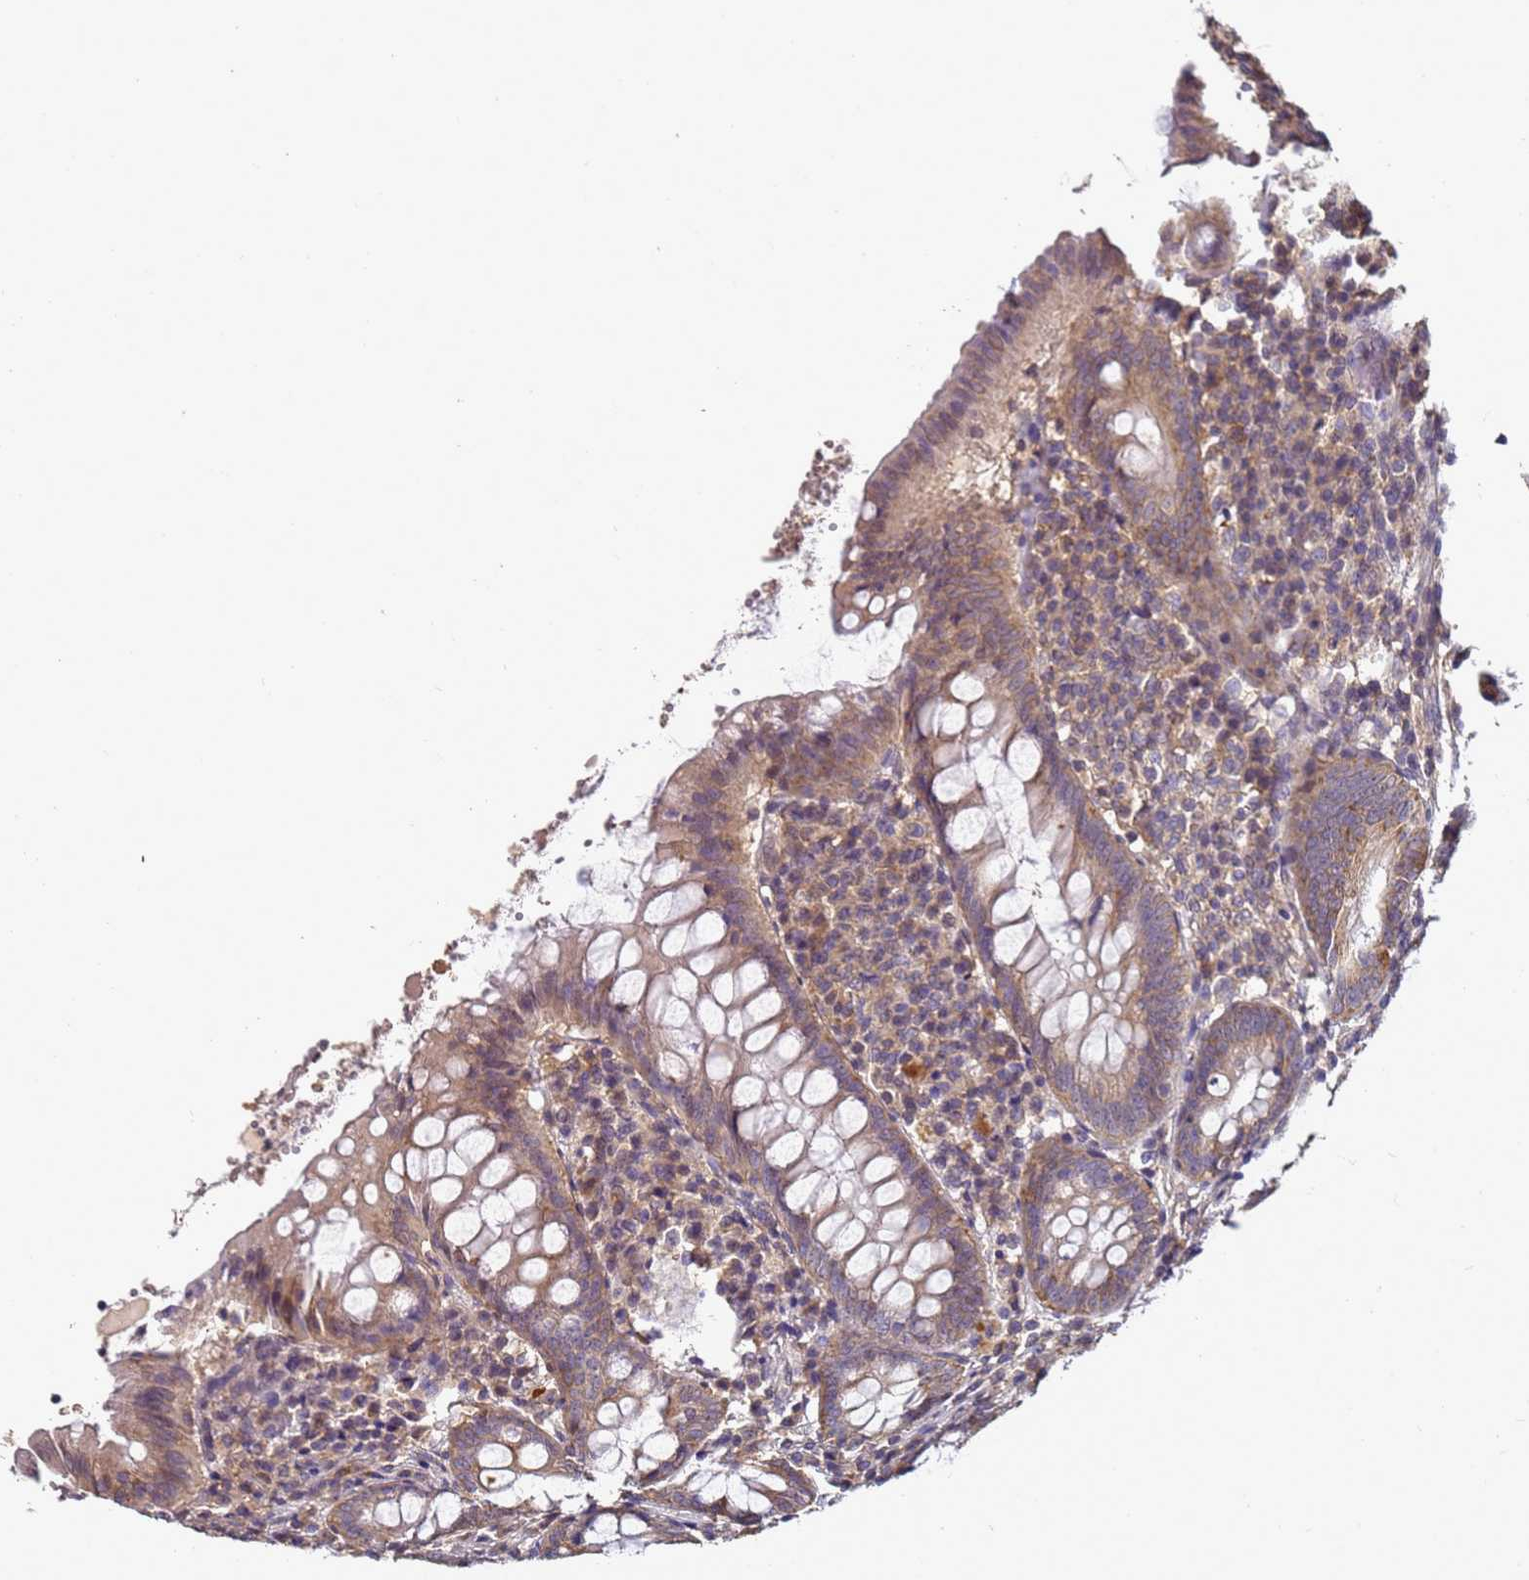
{"staining": {"intensity": "moderate", "quantity": ">75%", "location": "cytoplasmic/membranous"}, "tissue": "appendix", "cell_type": "Glandular cells", "image_type": "normal", "snomed": [{"axis": "morphology", "description": "Normal tissue, NOS"}, {"axis": "topography", "description": "Appendix"}], "caption": "Immunohistochemistry of normal human appendix shows medium levels of moderate cytoplasmic/membranous staining in about >75% of glandular cells.", "gene": "ANKRD17", "patient": {"sex": "female", "age": 54}}